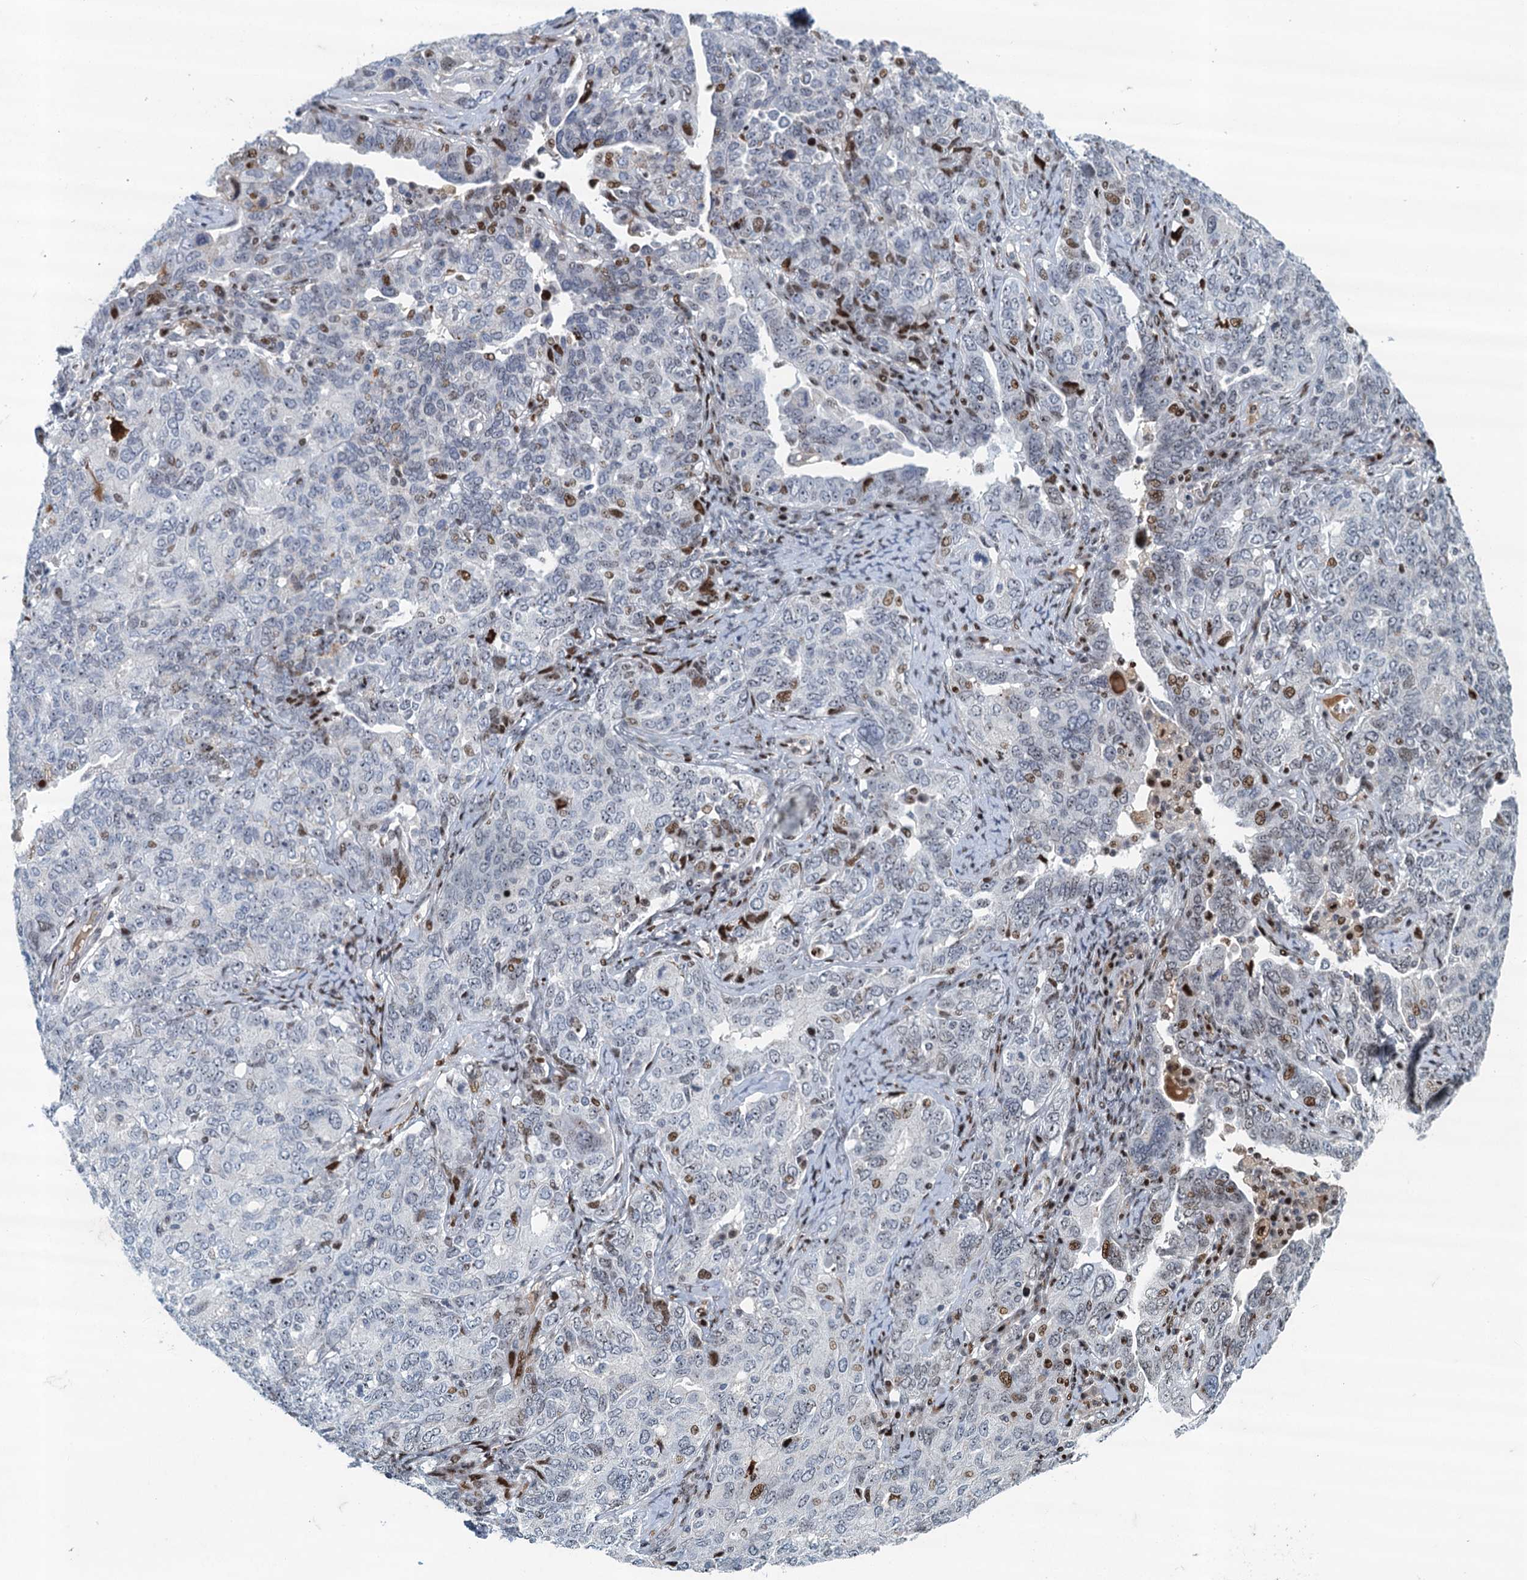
{"staining": {"intensity": "moderate", "quantity": "<25%", "location": "nuclear"}, "tissue": "ovarian cancer", "cell_type": "Tumor cells", "image_type": "cancer", "snomed": [{"axis": "morphology", "description": "Carcinoma, endometroid"}, {"axis": "topography", "description": "Ovary"}], "caption": "Immunohistochemistry (IHC) staining of ovarian cancer (endometroid carcinoma), which demonstrates low levels of moderate nuclear expression in about <25% of tumor cells indicating moderate nuclear protein positivity. The staining was performed using DAB (brown) for protein detection and nuclei were counterstained in hematoxylin (blue).", "gene": "ANKRD13D", "patient": {"sex": "female", "age": 62}}